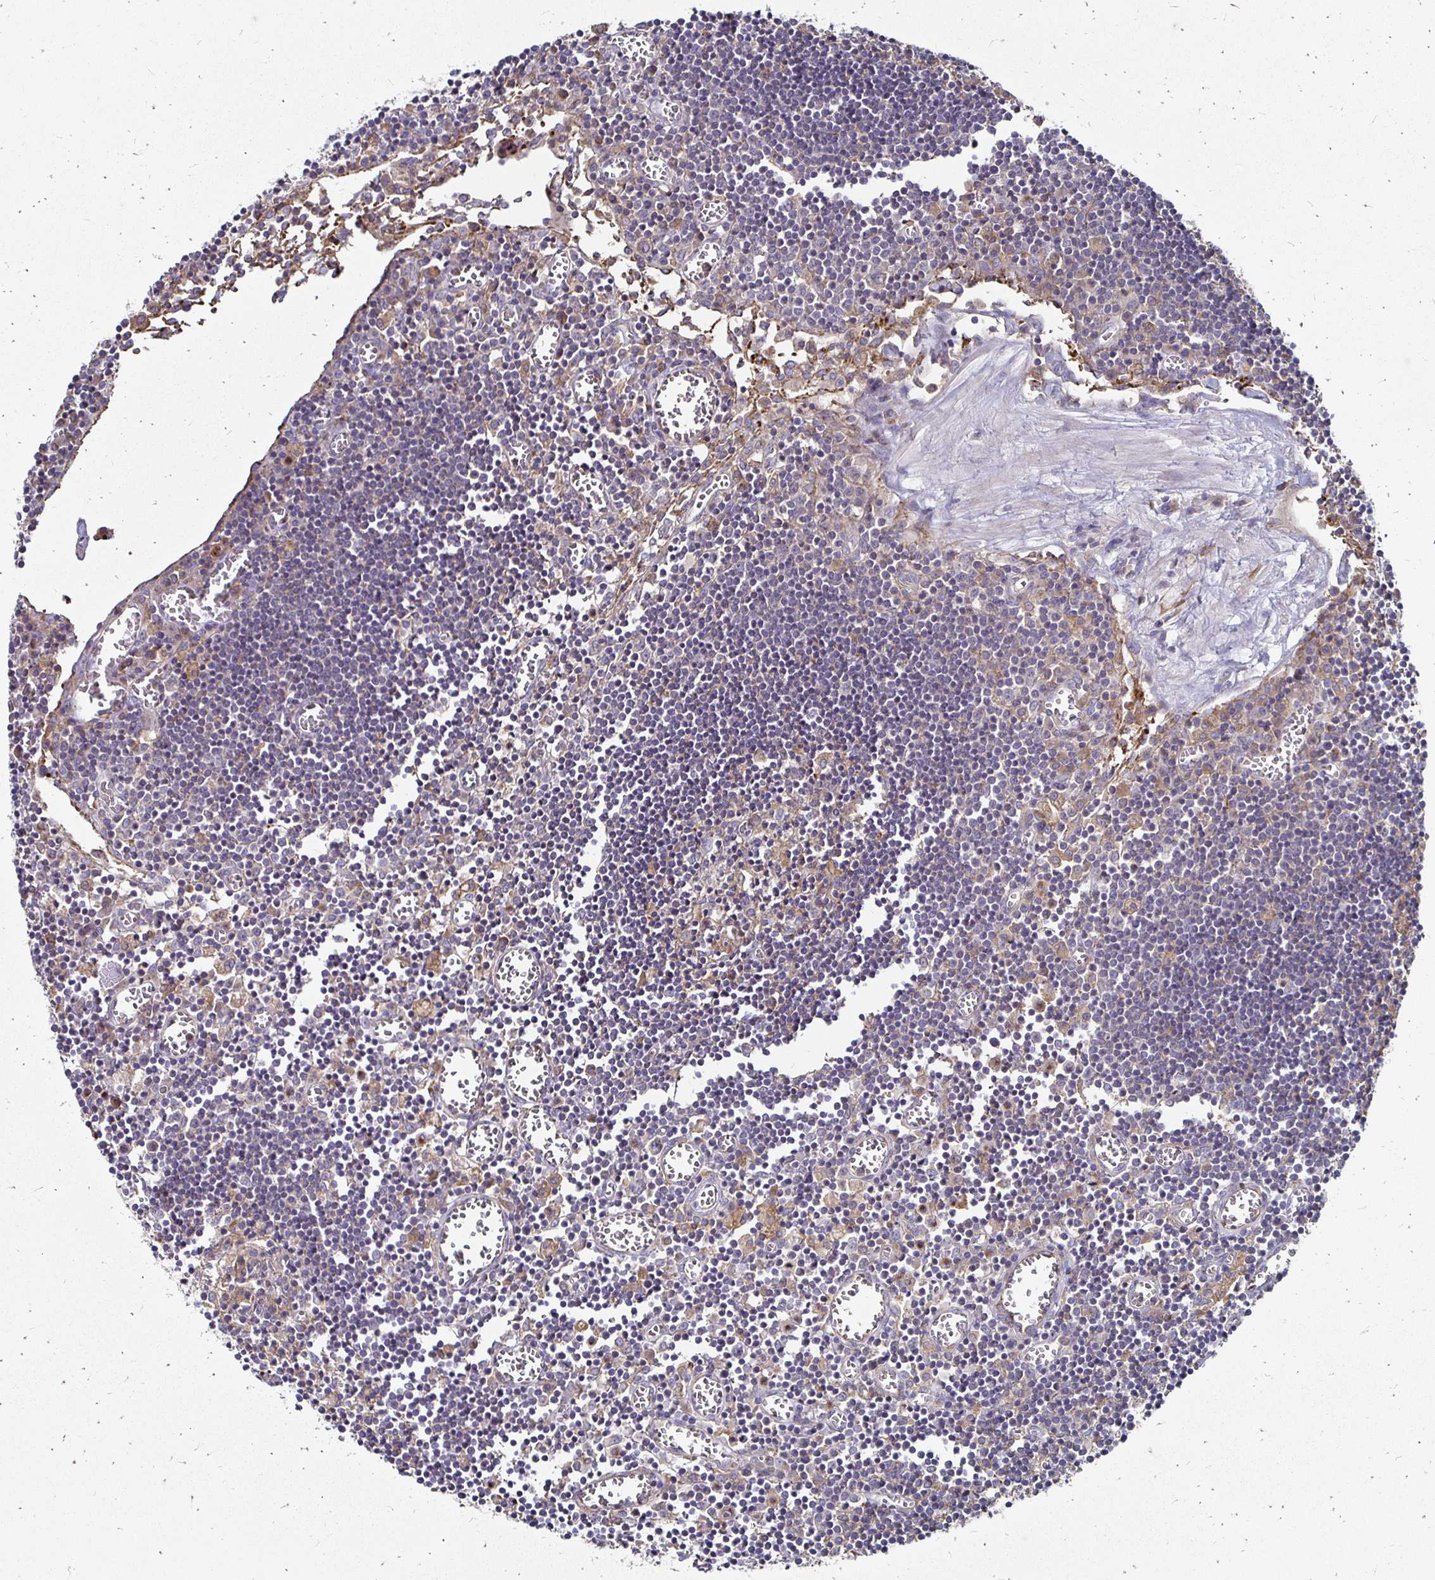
{"staining": {"intensity": "negative", "quantity": "none", "location": "none"}, "tissue": "lymph node", "cell_type": "Germinal center cells", "image_type": "normal", "snomed": [{"axis": "morphology", "description": "Normal tissue, NOS"}, {"axis": "topography", "description": "Lymph node"}], "caption": "DAB (3,3'-diaminobenzidine) immunohistochemical staining of normal lymph node shows no significant staining in germinal center cells. (IHC, brightfield microscopy, high magnification).", "gene": "NCSTN", "patient": {"sex": "male", "age": 66}}